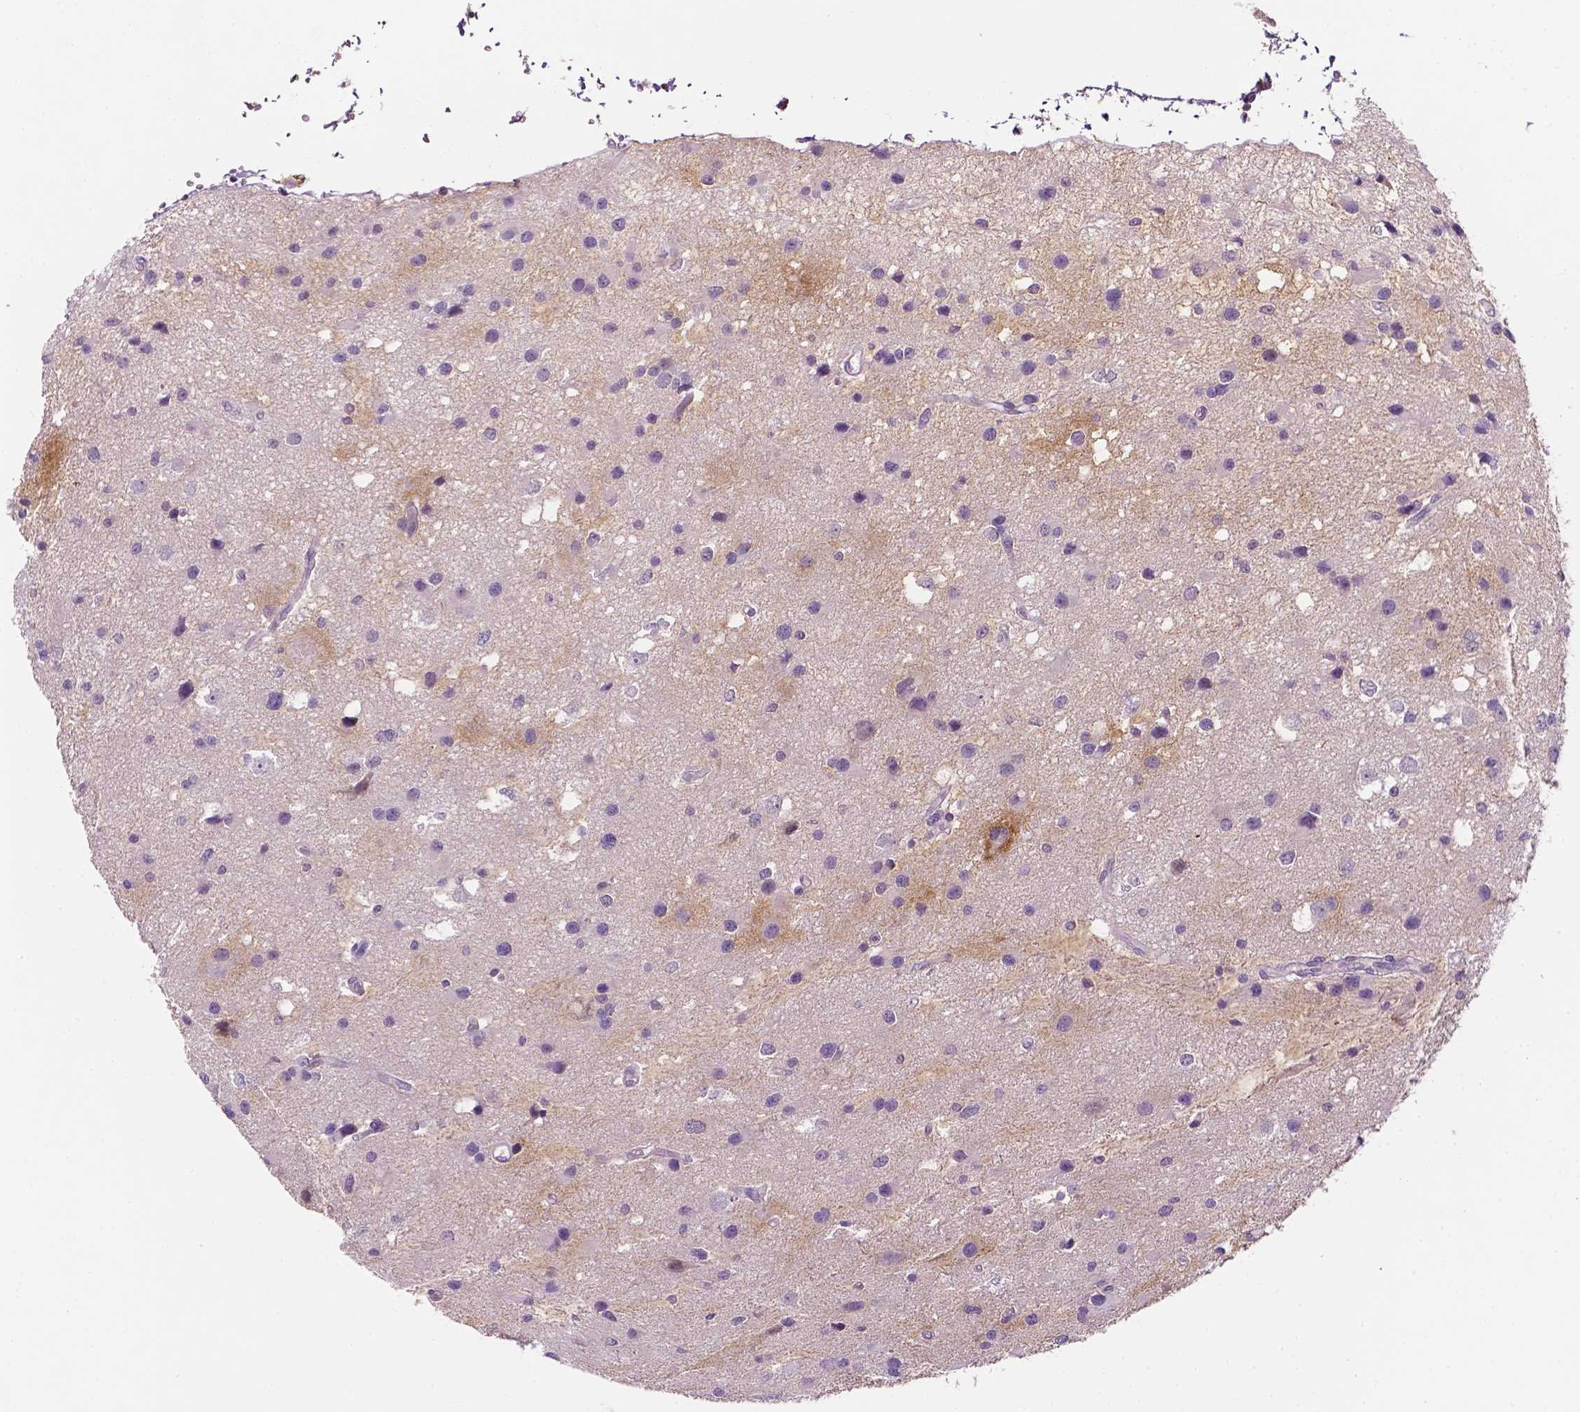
{"staining": {"intensity": "negative", "quantity": "none", "location": "none"}, "tissue": "glioma", "cell_type": "Tumor cells", "image_type": "cancer", "snomed": [{"axis": "morphology", "description": "Glioma, malignant, Low grade"}, {"axis": "topography", "description": "Brain"}], "caption": "An immunohistochemistry image of malignant glioma (low-grade) is shown. There is no staining in tumor cells of malignant glioma (low-grade).", "gene": "FBLN1", "patient": {"sex": "female", "age": 32}}